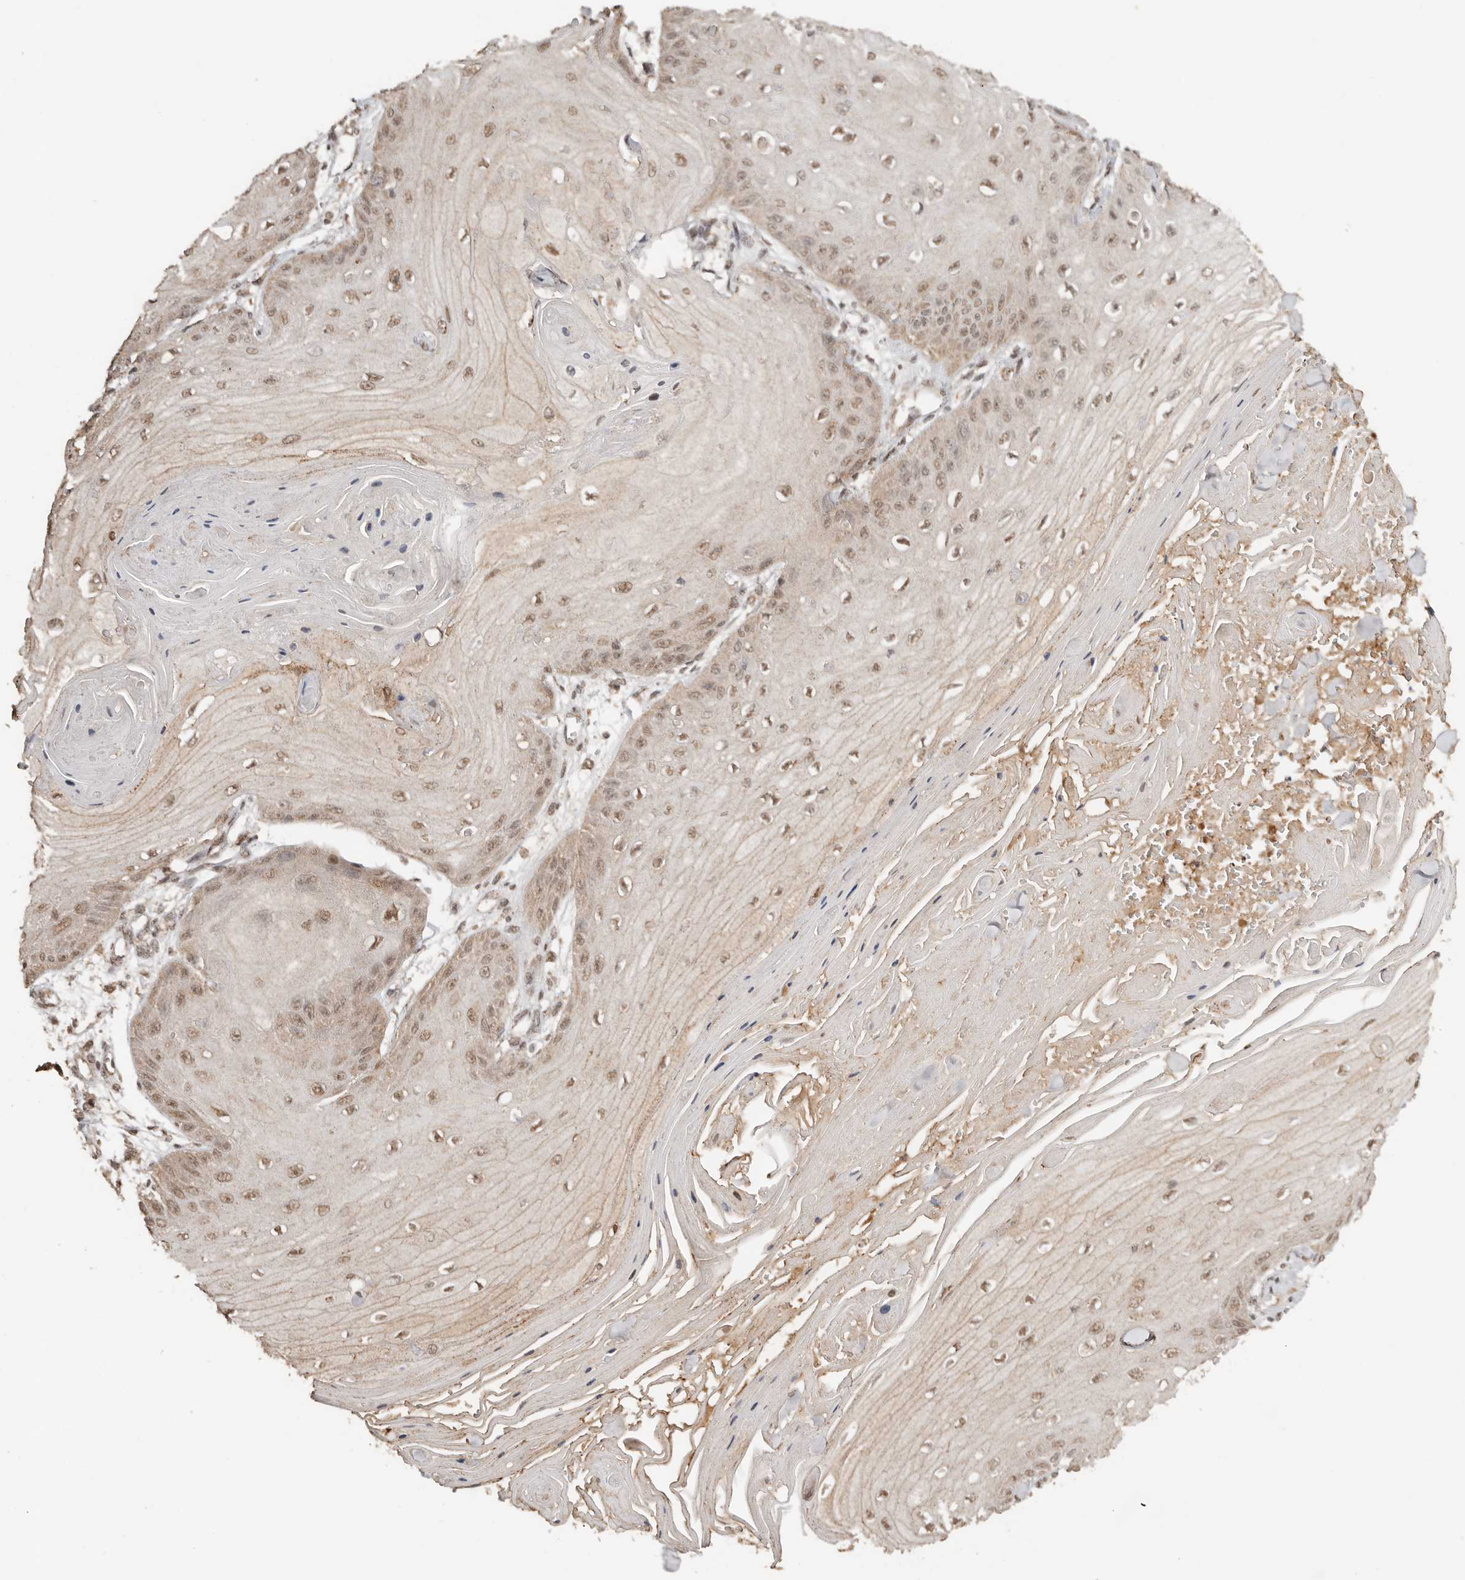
{"staining": {"intensity": "moderate", "quantity": ">75%", "location": "nuclear"}, "tissue": "skin cancer", "cell_type": "Tumor cells", "image_type": "cancer", "snomed": [{"axis": "morphology", "description": "Squamous cell carcinoma, NOS"}, {"axis": "topography", "description": "Skin"}], "caption": "A micrograph showing moderate nuclear staining in about >75% of tumor cells in skin cancer (squamous cell carcinoma), as visualized by brown immunohistochemical staining.", "gene": "SEC14L1", "patient": {"sex": "male", "age": 74}}